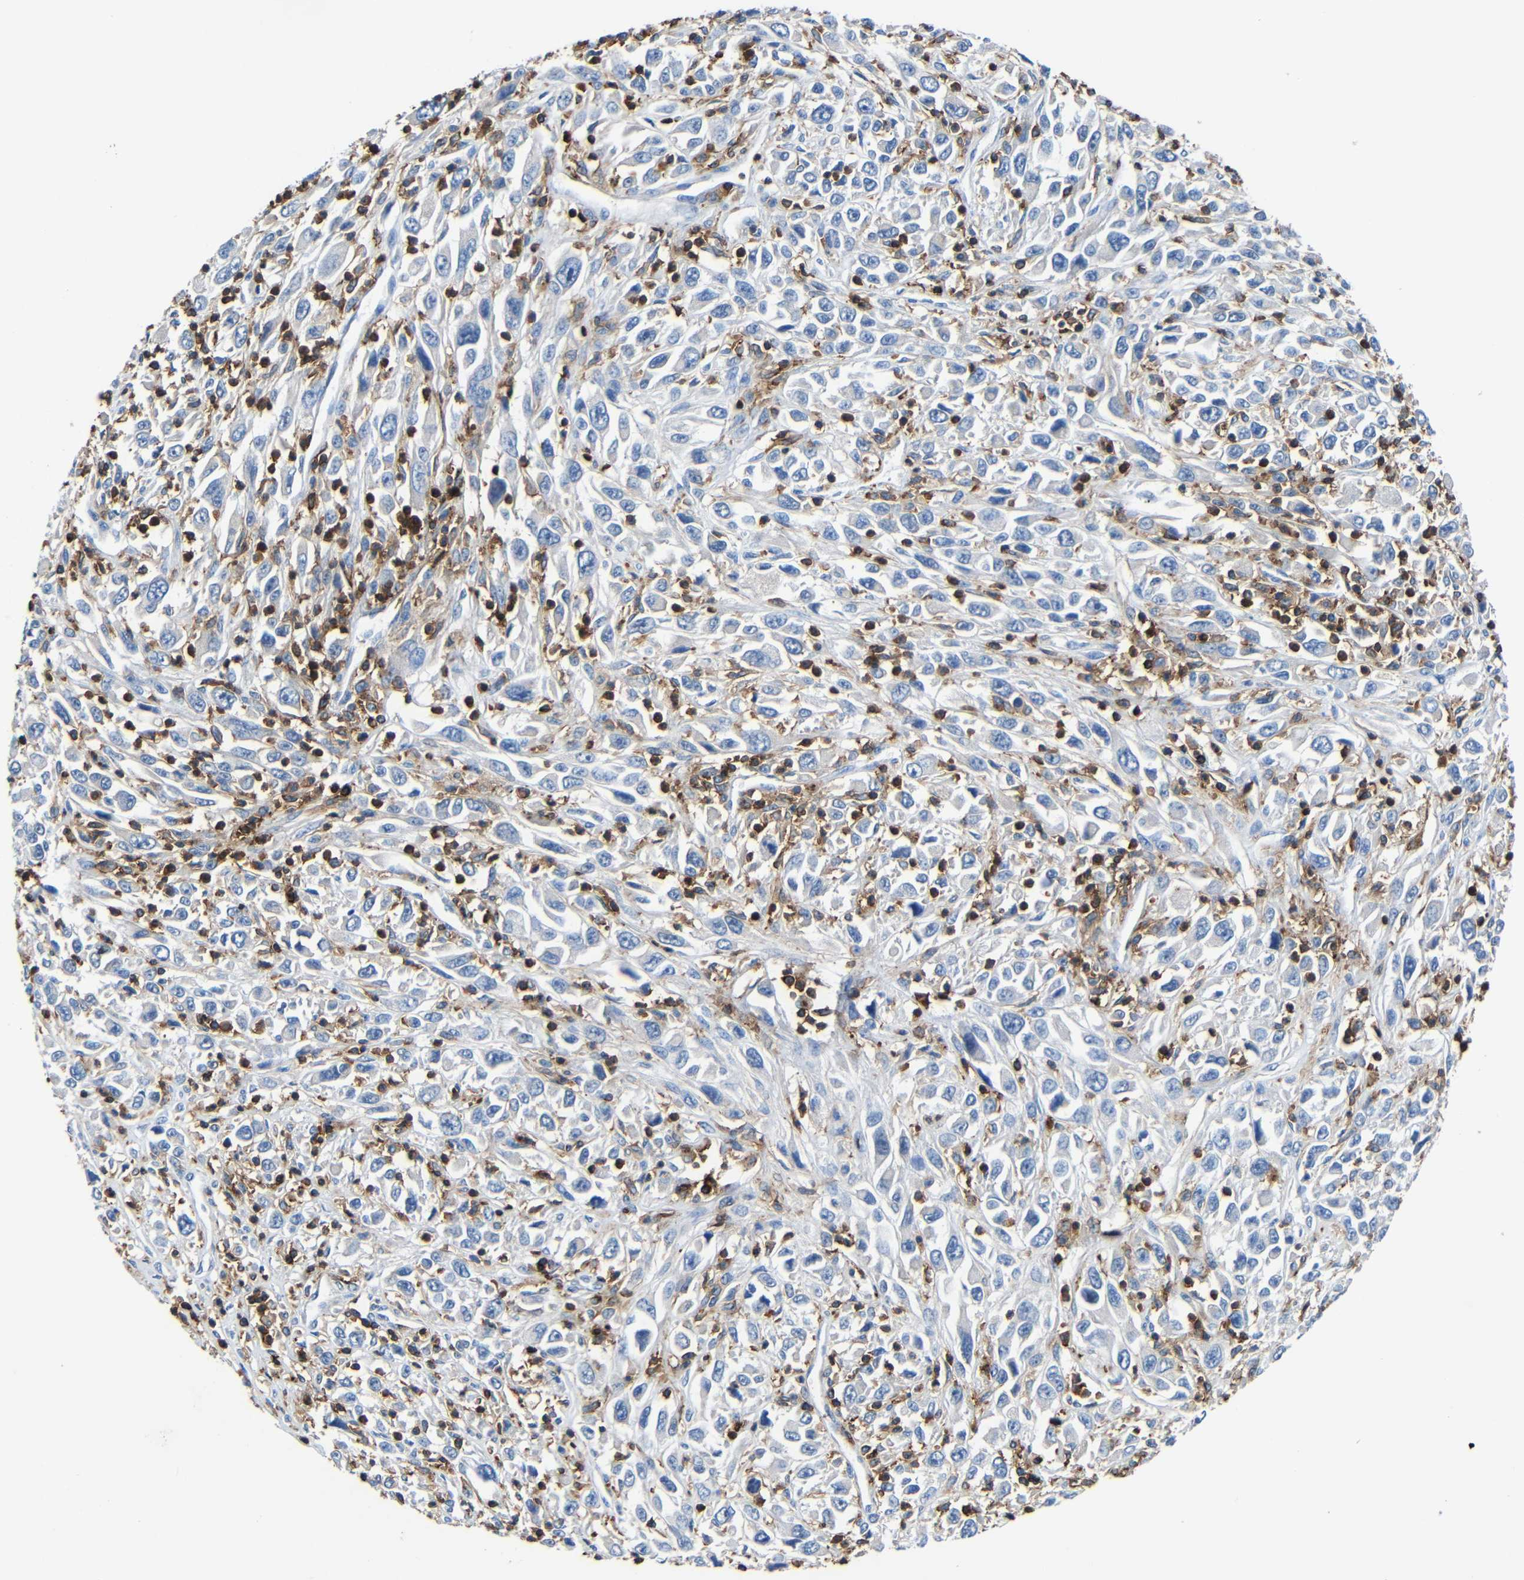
{"staining": {"intensity": "negative", "quantity": "none", "location": "none"}, "tissue": "melanoma", "cell_type": "Tumor cells", "image_type": "cancer", "snomed": [{"axis": "morphology", "description": "Malignant melanoma, Metastatic site"}, {"axis": "topography", "description": "Skin"}], "caption": "IHC histopathology image of human malignant melanoma (metastatic site) stained for a protein (brown), which displays no staining in tumor cells.", "gene": "P2RY12", "patient": {"sex": "female", "age": 56}}